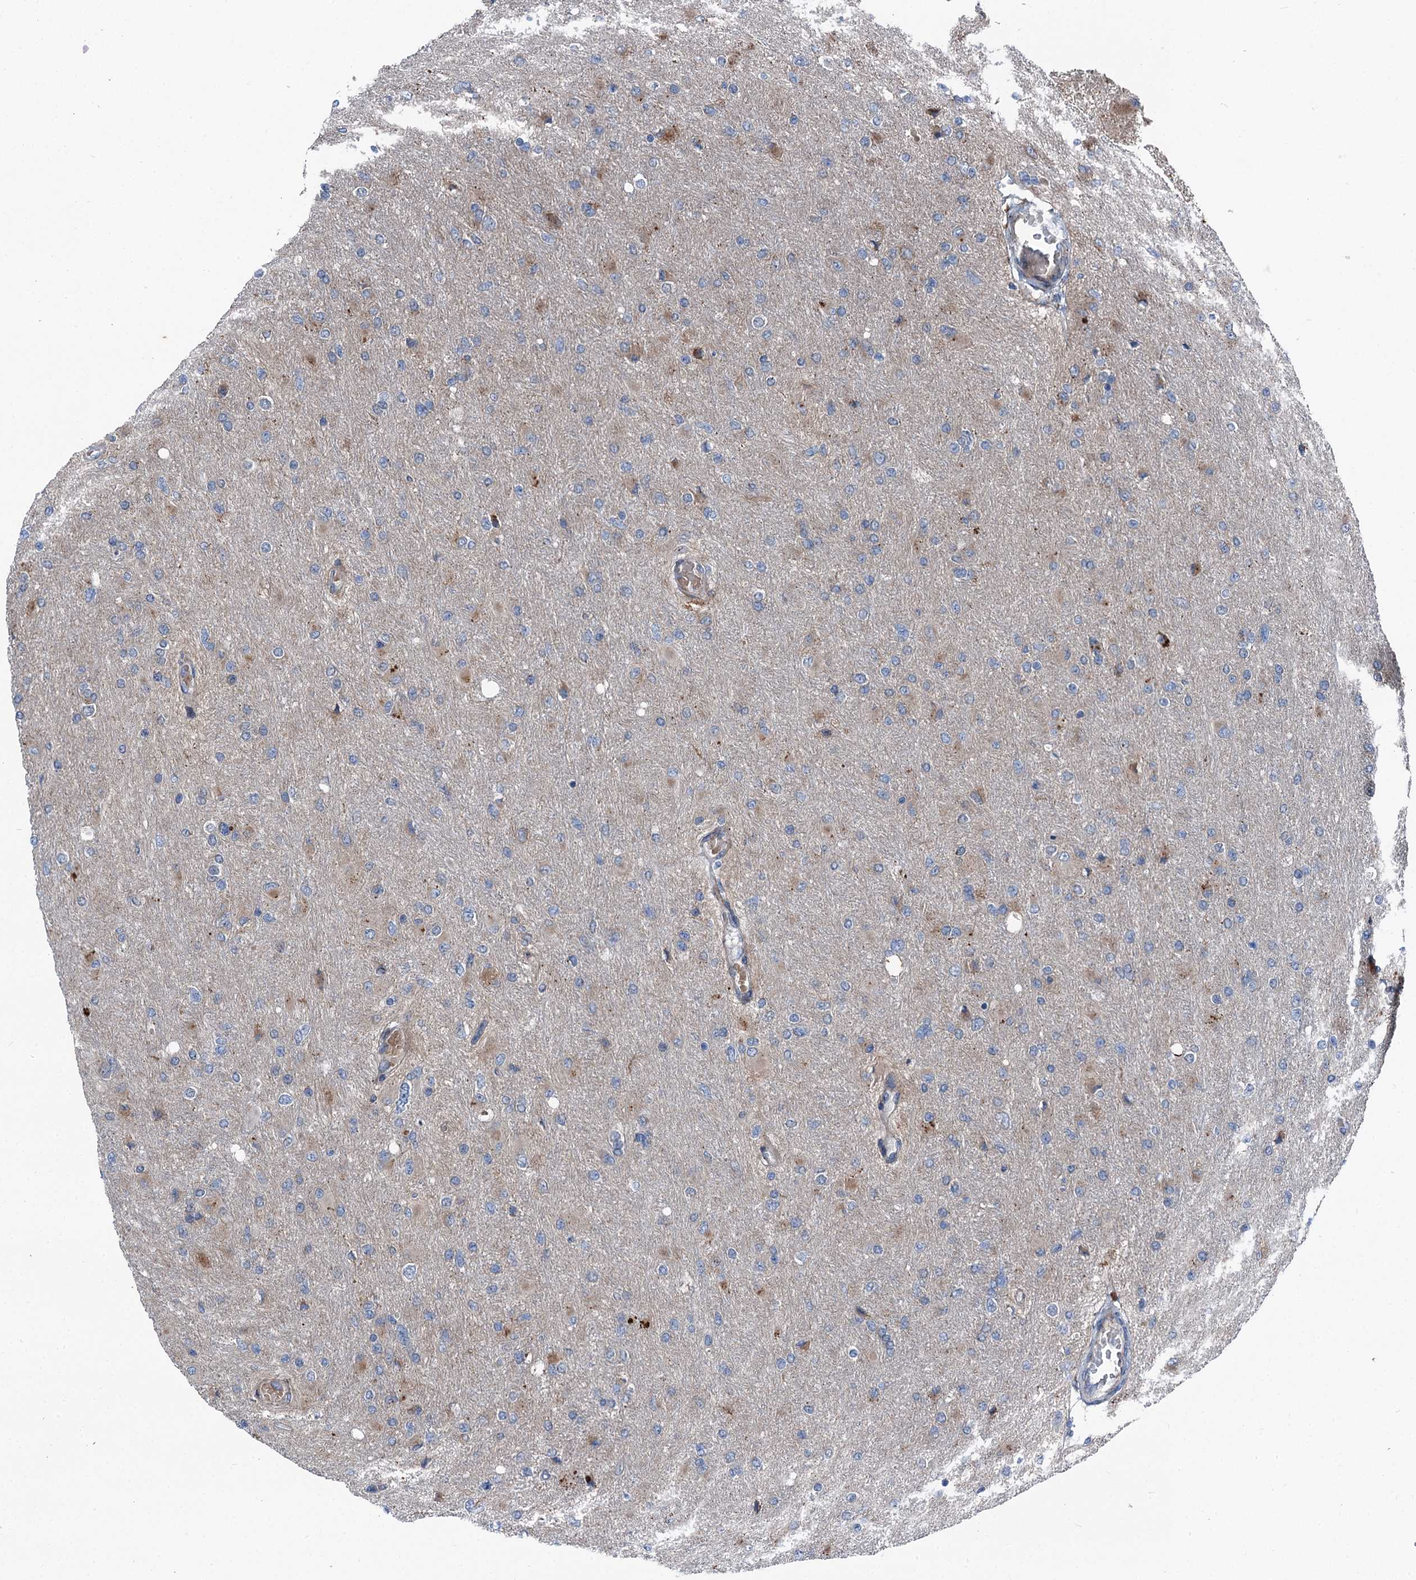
{"staining": {"intensity": "weak", "quantity": "<25%", "location": "cytoplasmic/membranous"}, "tissue": "glioma", "cell_type": "Tumor cells", "image_type": "cancer", "snomed": [{"axis": "morphology", "description": "Glioma, malignant, High grade"}, {"axis": "topography", "description": "Cerebral cortex"}], "caption": "DAB immunohistochemical staining of human malignant glioma (high-grade) demonstrates no significant expression in tumor cells.", "gene": "POLR1D", "patient": {"sex": "female", "age": 36}}